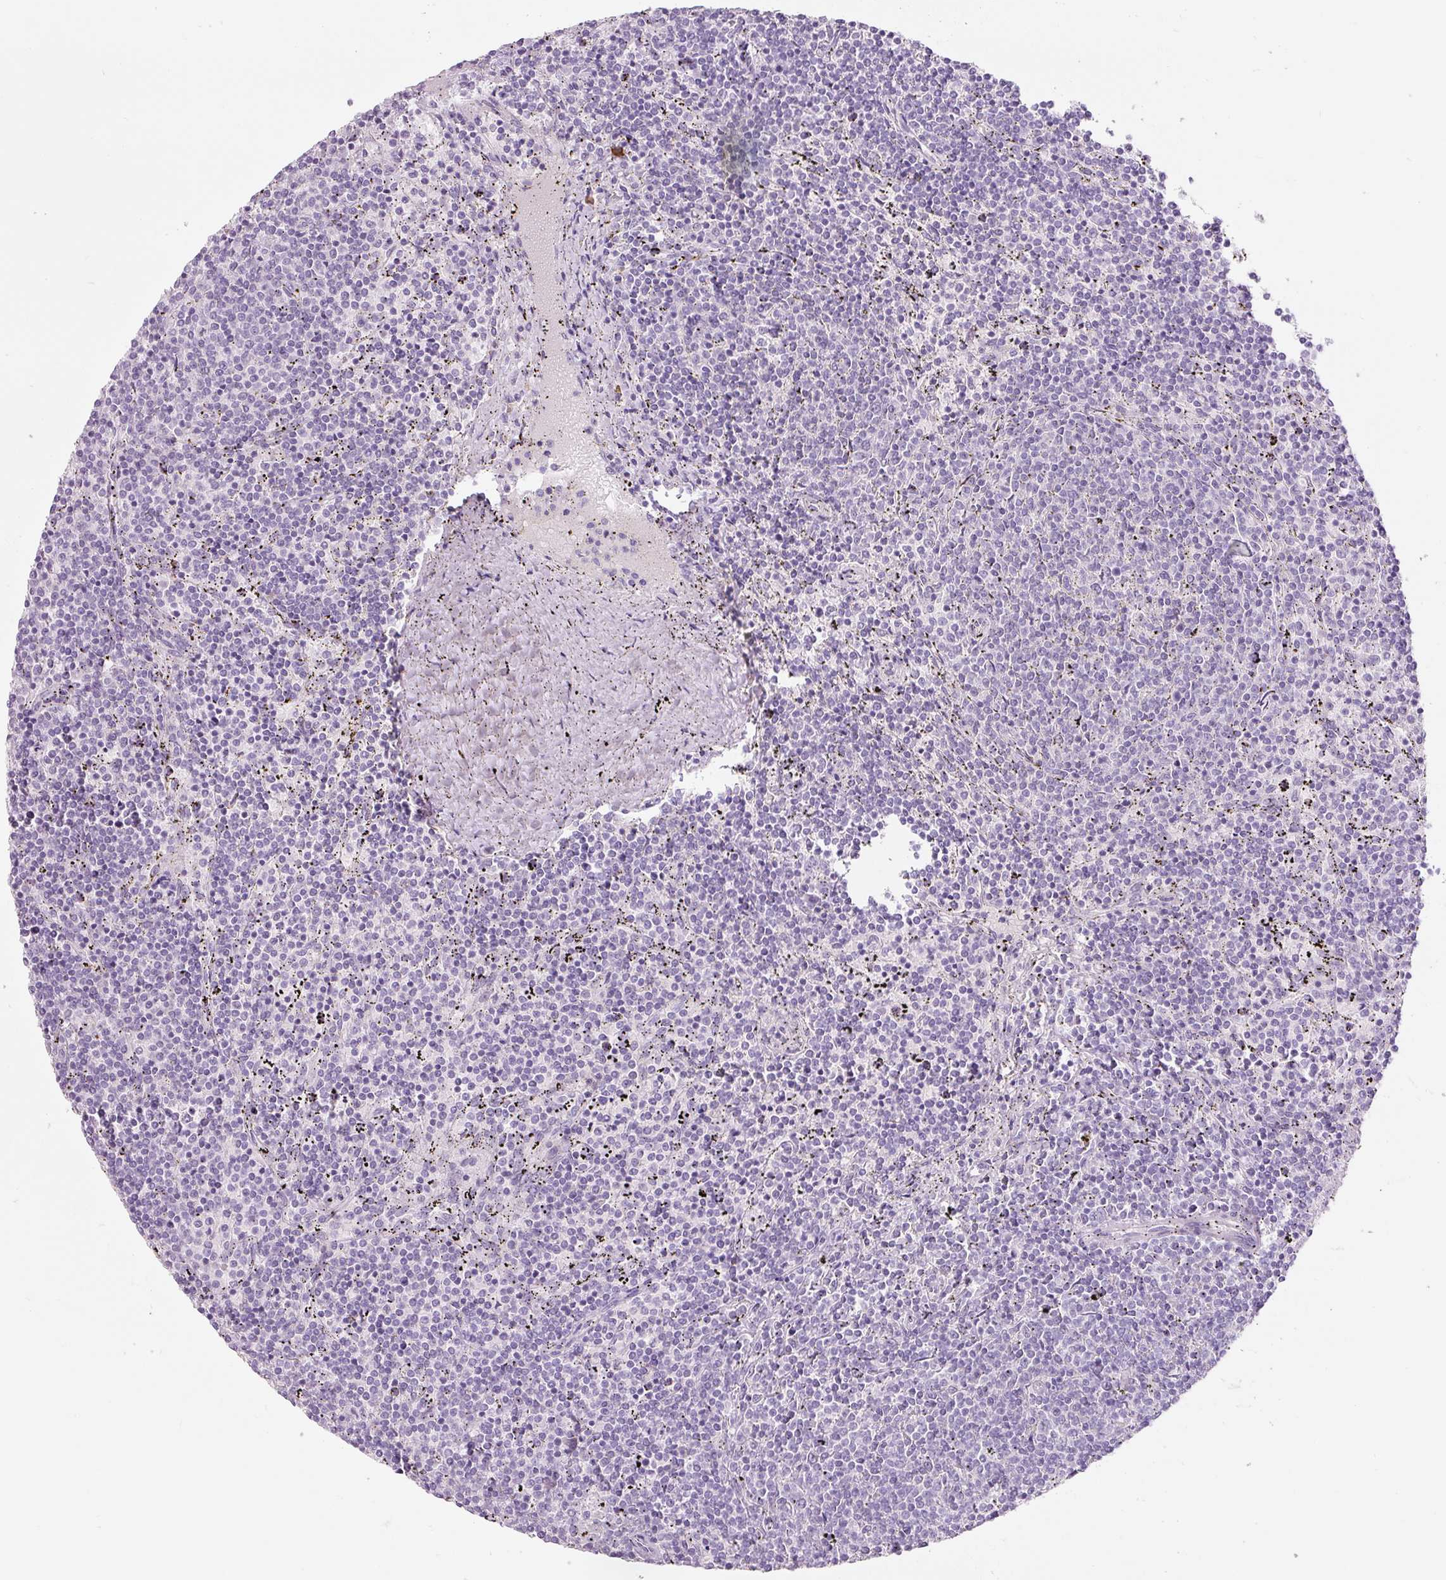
{"staining": {"intensity": "negative", "quantity": "none", "location": "none"}, "tissue": "lymphoma", "cell_type": "Tumor cells", "image_type": "cancer", "snomed": [{"axis": "morphology", "description": "Malignant lymphoma, non-Hodgkin's type, Low grade"}, {"axis": "topography", "description": "Spleen"}], "caption": "An immunohistochemistry histopathology image of lymphoma is shown. There is no staining in tumor cells of lymphoma. Brightfield microscopy of immunohistochemistry stained with DAB (3,3'-diaminobenzidine) (brown) and hematoxylin (blue), captured at high magnification.", "gene": "DNM1", "patient": {"sex": "female", "age": 50}}